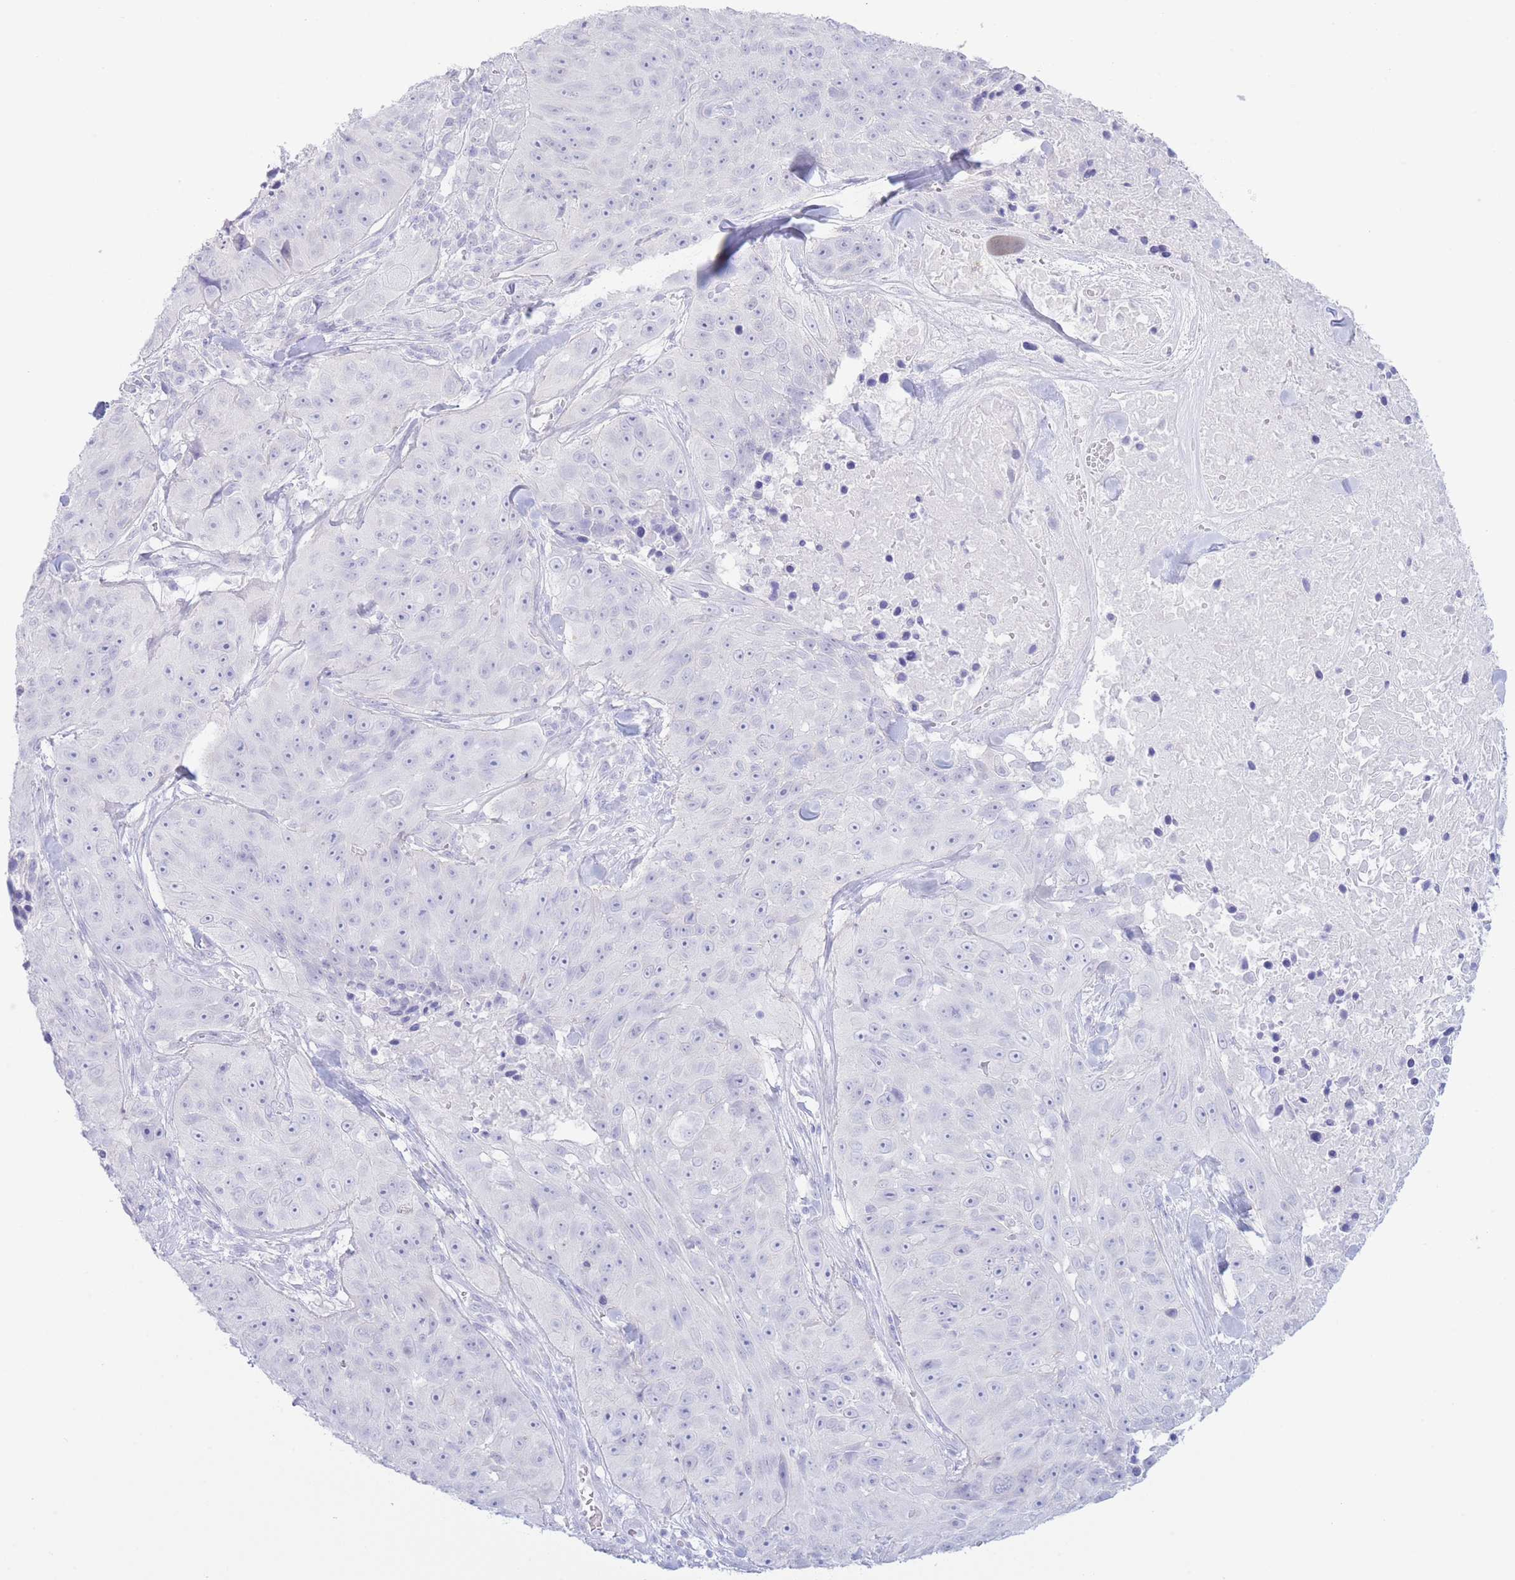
{"staining": {"intensity": "negative", "quantity": "none", "location": "none"}, "tissue": "skin cancer", "cell_type": "Tumor cells", "image_type": "cancer", "snomed": [{"axis": "morphology", "description": "Squamous cell carcinoma, NOS"}, {"axis": "topography", "description": "Skin"}], "caption": "Histopathology image shows no significant protein expression in tumor cells of skin cancer.", "gene": "PKLR", "patient": {"sex": "female", "age": 87}}